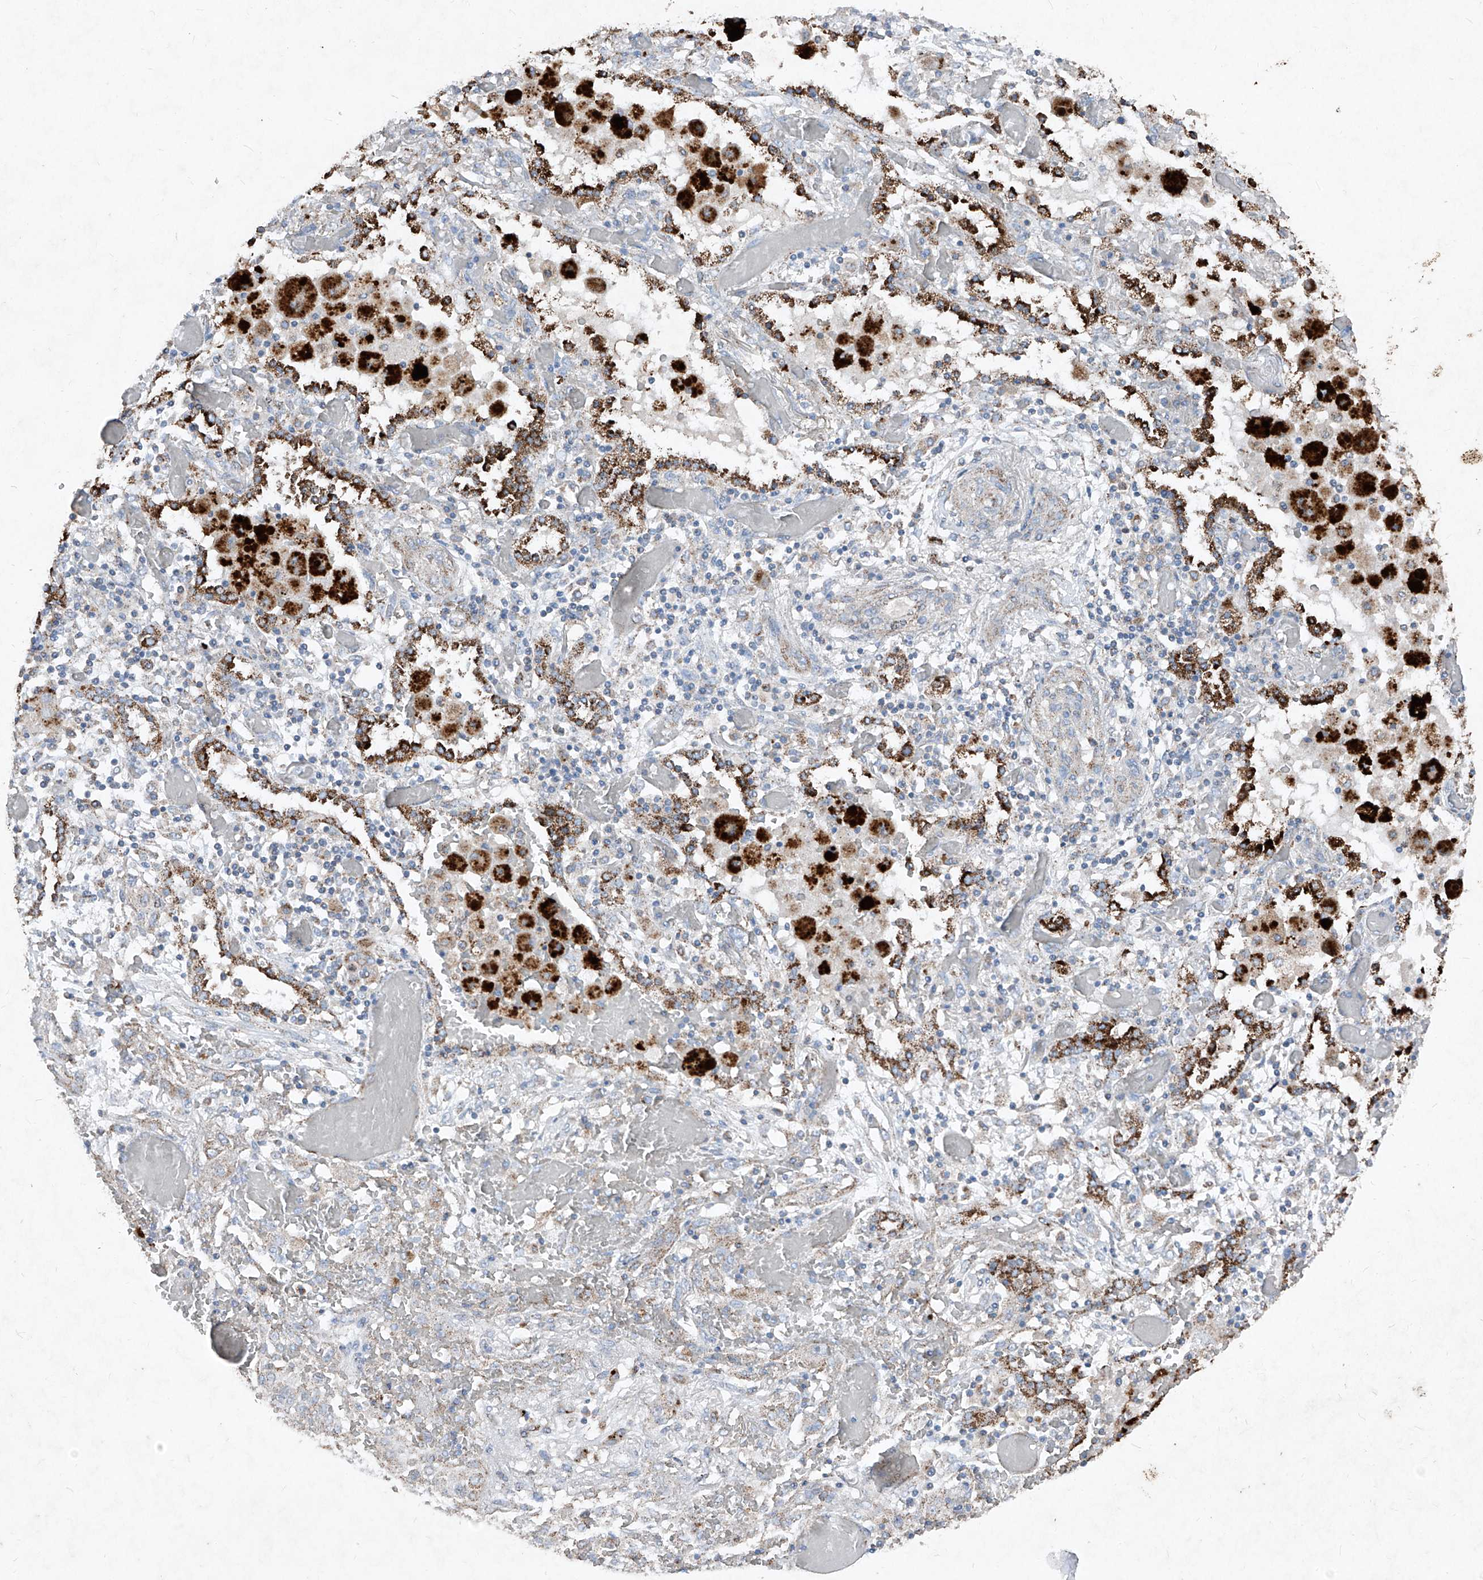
{"staining": {"intensity": "negative", "quantity": "none", "location": "none"}, "tissue": "lung cancer", "cell_type": "Tumor cells", "image_type": "cancer", "snomed": [{"axis": "morphology", "description": "Squamous cell carcinoma, NOS"}, {"axis": "topography", "description": "Lung"}], "caption": "Tumor cells are negative for protein expression in human lung squamous cell carcinoma.", "gene": "ABCD3", "patient": {"sex": "female", "age": 47}}